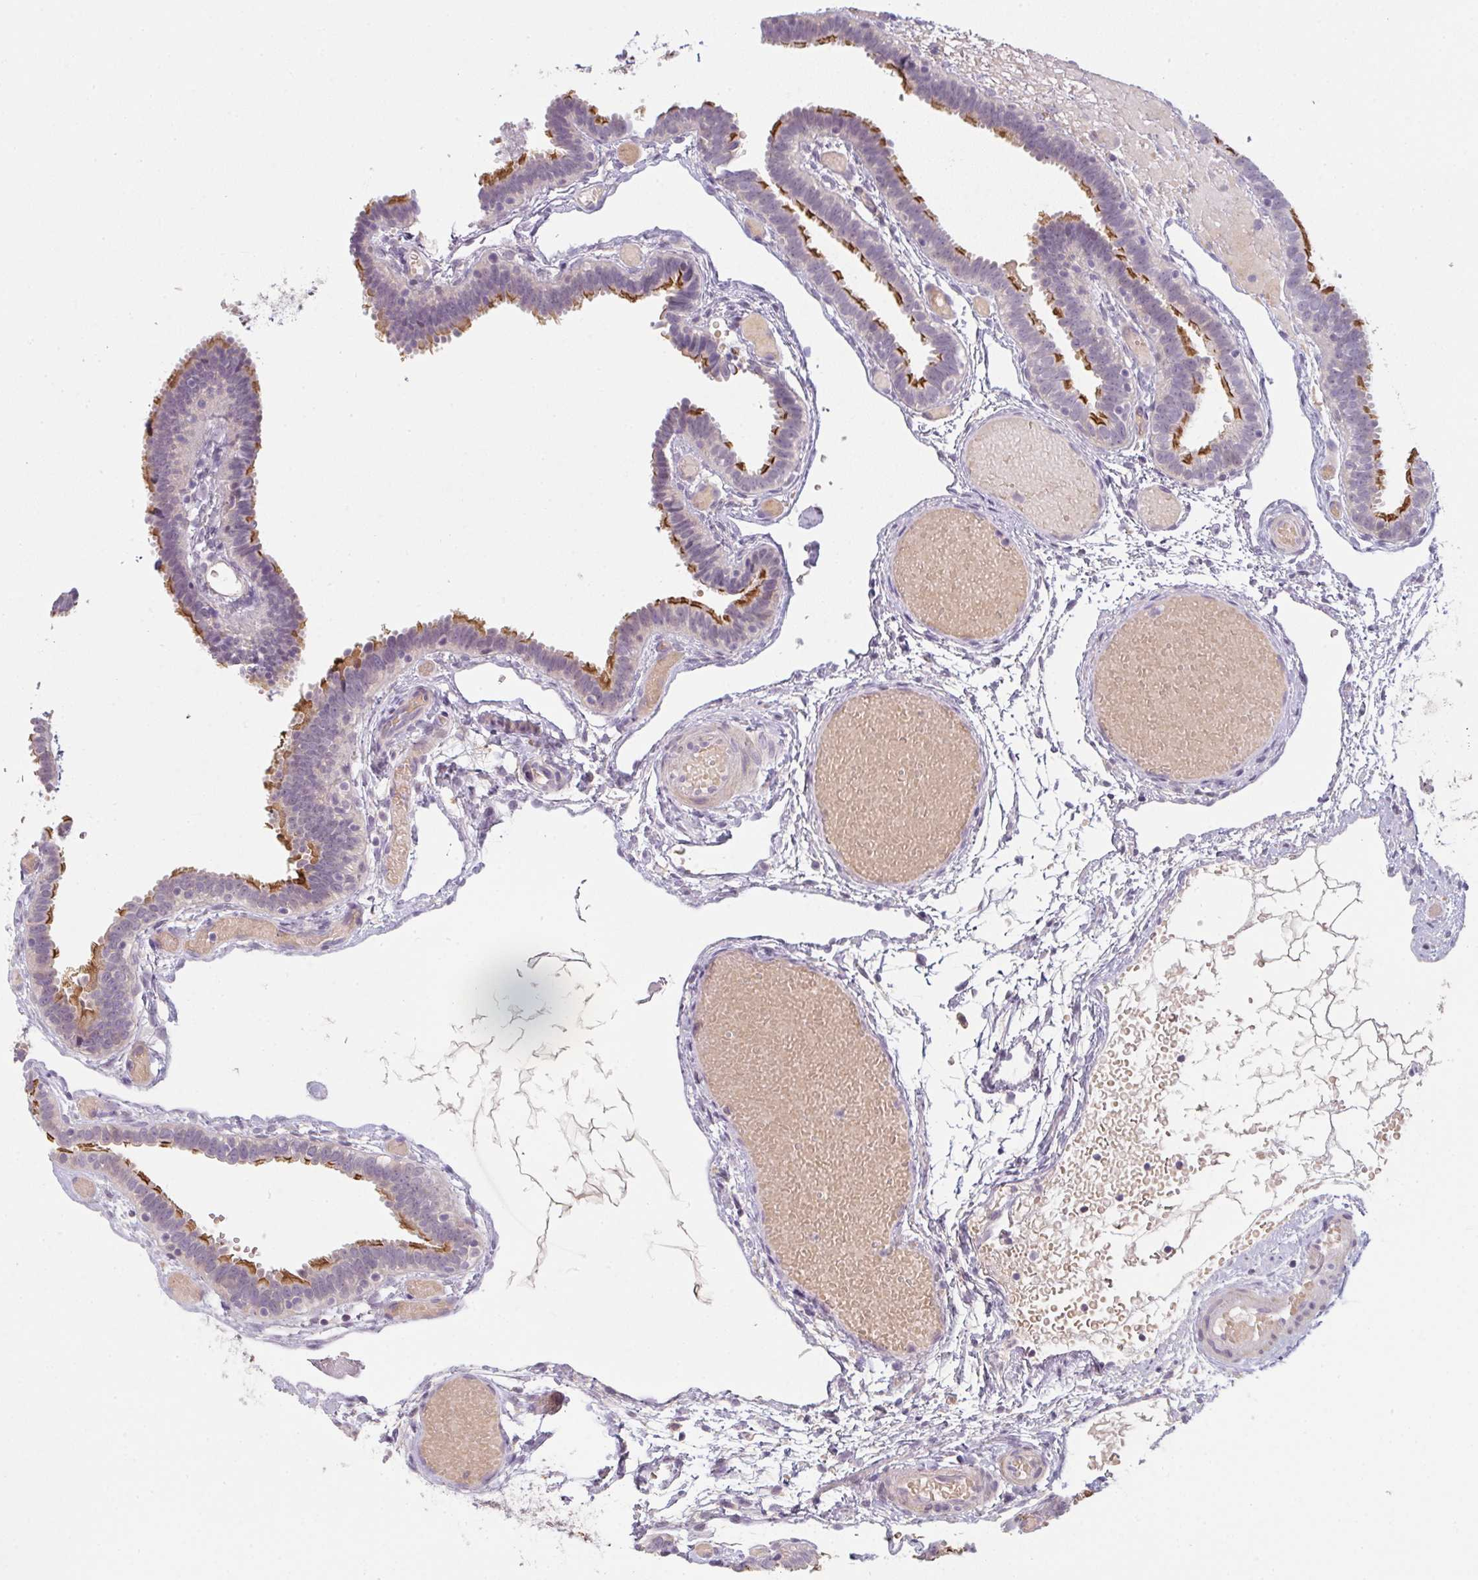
{"staining": {"intensity": "strong", "quantity": "25%-75%", "location": "cytoplasmic/membranous"}, "tissue": "fallopian tube", "cell_type": "Glandular cells", "image_type": "normal", "snomed": [{"axis": "morphology", "description": "Normal tissue, NOS"}, {"axis": "topography", "description": "Fallopian tube"}], "caption": "A brown stain highlights strong cytoplasmic/membranous staining of a protein in glandular cells of benign fallopian tube. Nuclei are stained in blue.", "gene": "TMEM237", "patient": {"sex": "female", "age": 37}}